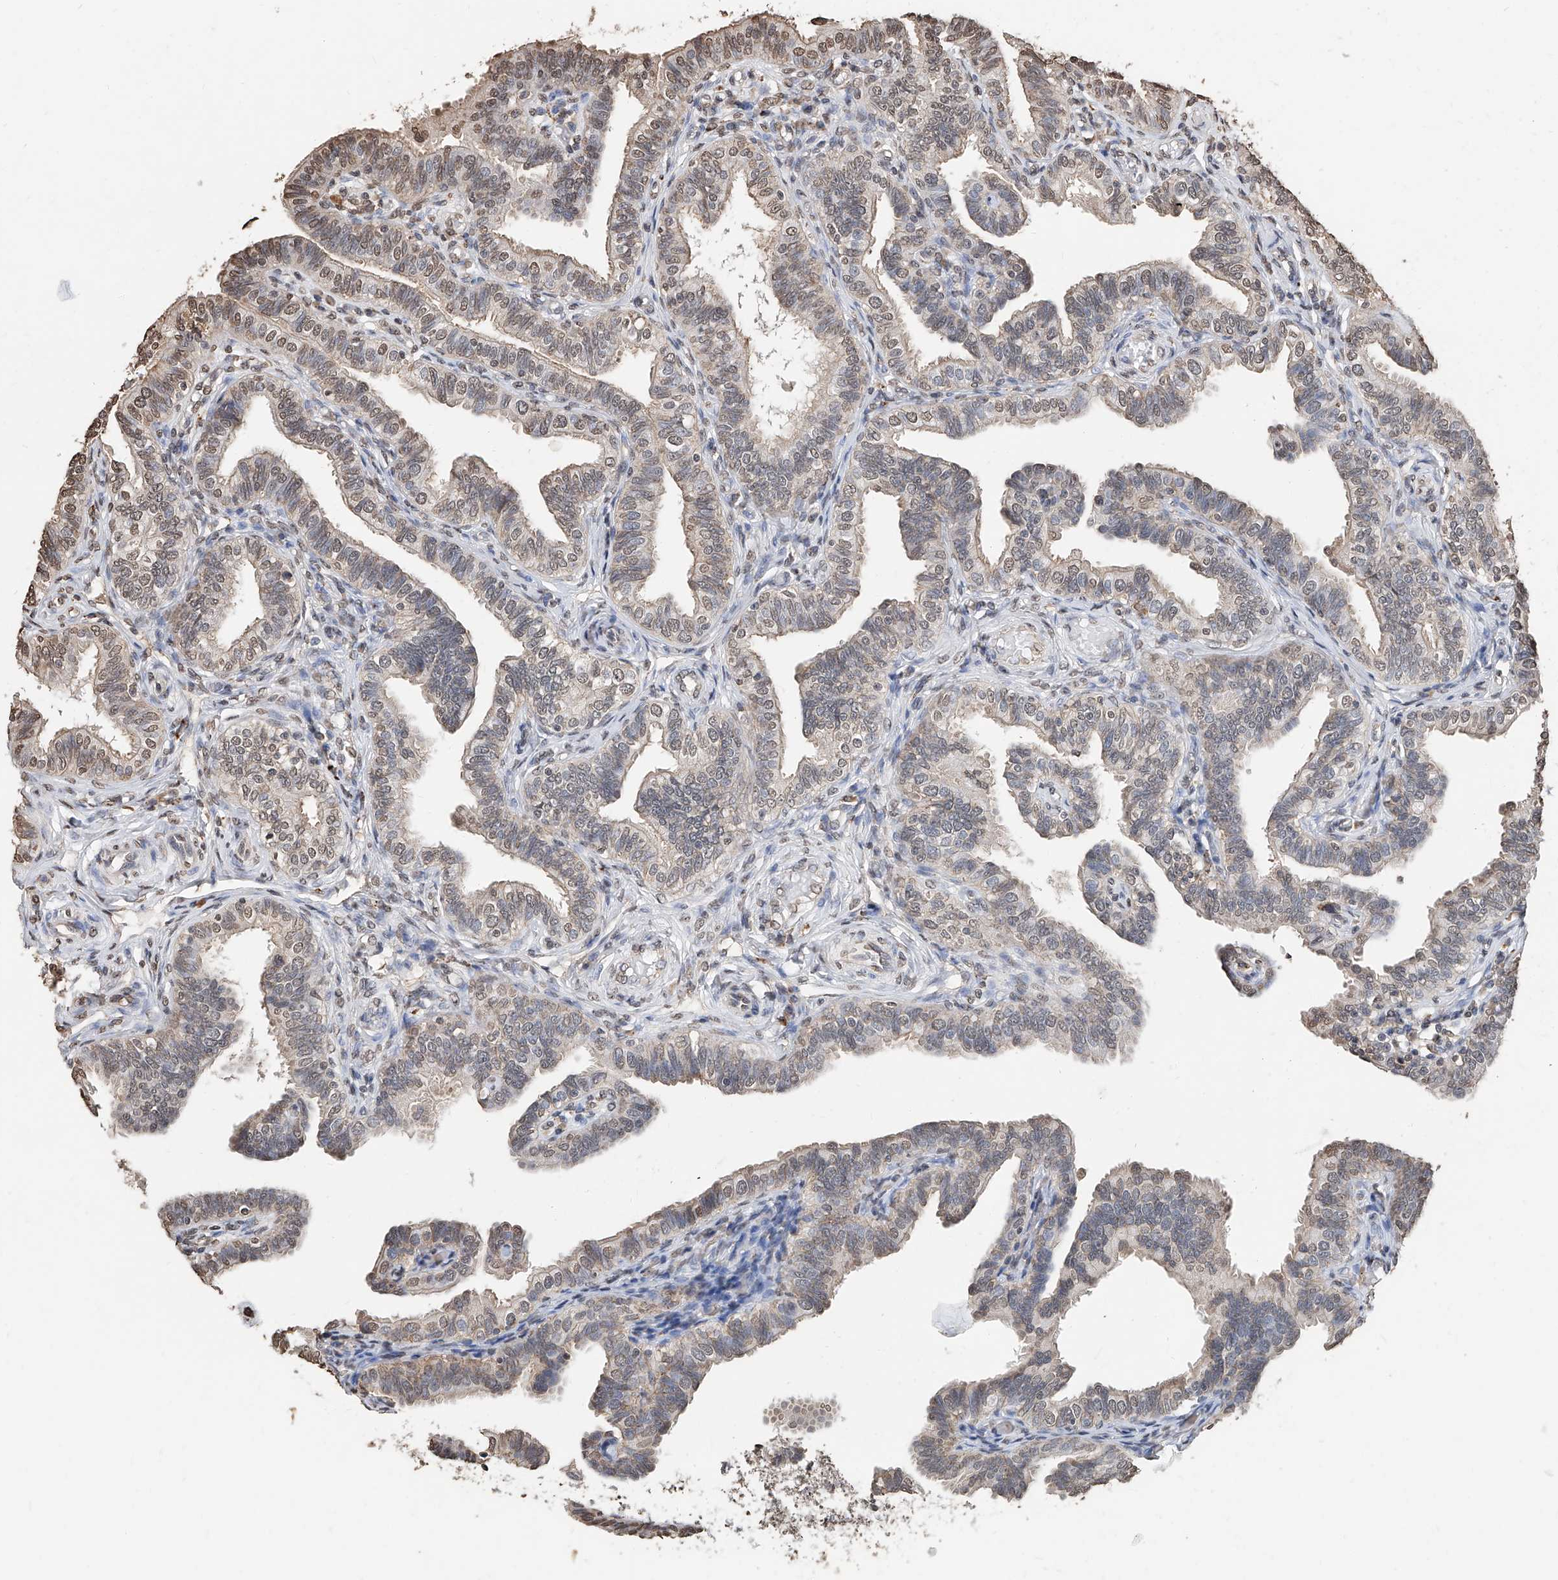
{"staining": {"intensity": "weak", "quantity": "25%-75%", "location": "cytoplasmic/membranous,nuclear"}, "tissue": "fallopian tube", "cell_type": "Glandular cells", "image_type": "normal", "snomed": [{"axis": "morphology", "description": "Normal tissue, NOS"}, {"axis": "topography", "description": "Fallopian tube"}], "caption": "A photomicrograph of fallopian tube stained for a protein demonstrates weak cytoplasmic/membranous,nuclear brown staining in glandular cells.", "gene": "RP9", "patient": {"sex": "female", "age": 39}}